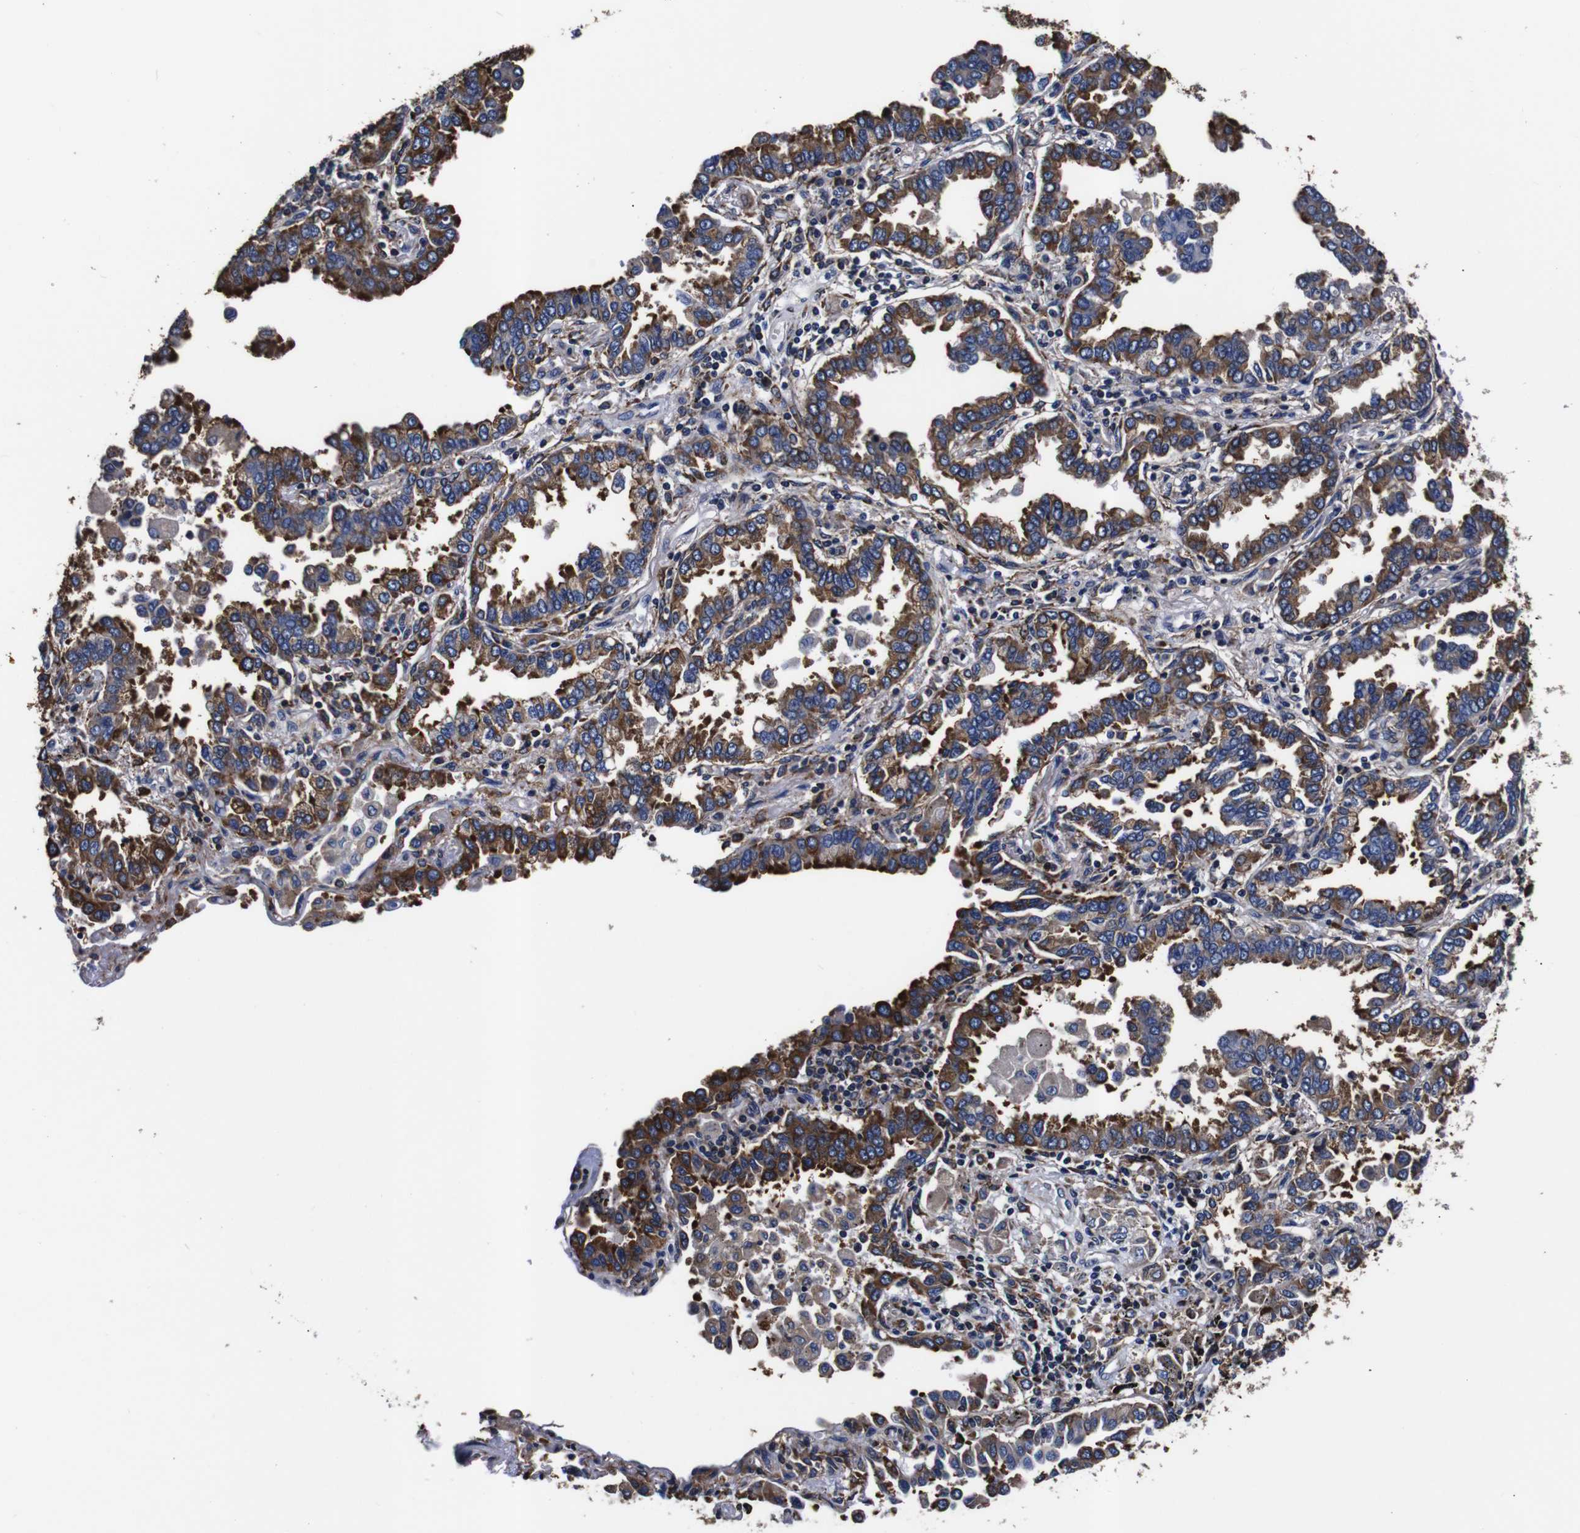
{"staining": {"intensity": "strong", "quantity": ">75%", "location": "cytoplasmic/membranous"}, "tissue": "lung cancer", "cell_type": "Tumor cells", "image_type": "cancer", "snomed": [{"axis": "morphology", "description": "Normal tissue, NOS"}, {"axis": "morphology", "description": "Adenocarcinoma, NOS"}, {"axis": "topography", "description": "Lung"}], "caption": "A brown stain shows strong cytoplasmic/membranous staining of a protein in human lung adenocarcinoma tumor cells.", "gene": "PPIB", "patient": {"sex": "male", "age": 59}}